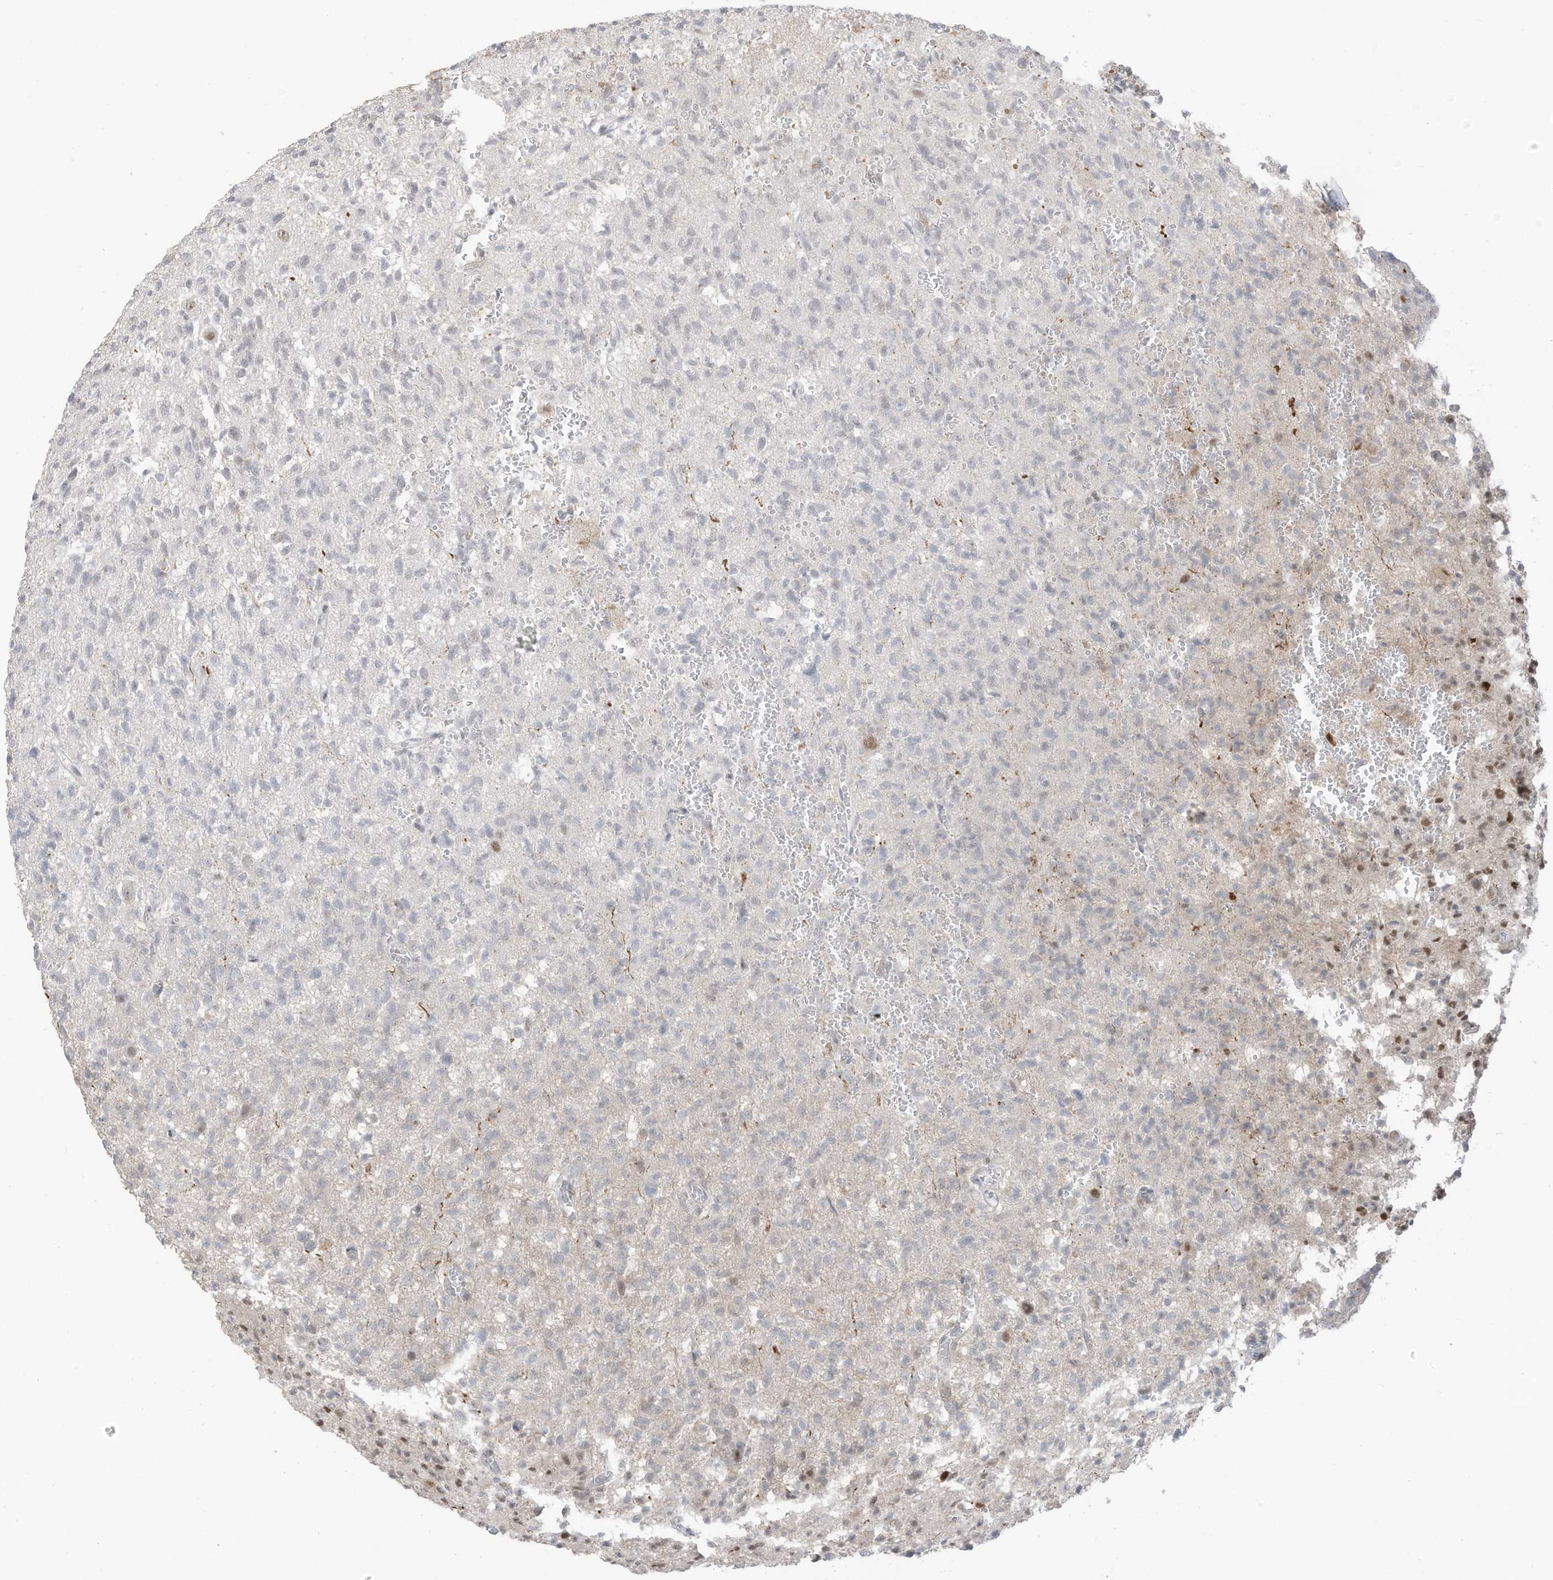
{"staining": {"intensity": "moderate", "quantity": "25%-75%", "location": "nuclear"}, "tissue": "glioma", "cell_type": "Tumor cells", "image_type": "cancer", "snomed": [{"axis": "morphology", "description": "Glioma, malignant, High grade"}, {"axis": "topography", "description": "Brain"}], "caption": "Malignant glioma (high-grade) stained for a protein shows moderate nuclear positivity in tumor cells. (DAB IHC with brightfield microscopy, high magnification).", "gene": "ZCWPW2", "patient": {"sex": "female", "age": 57}}